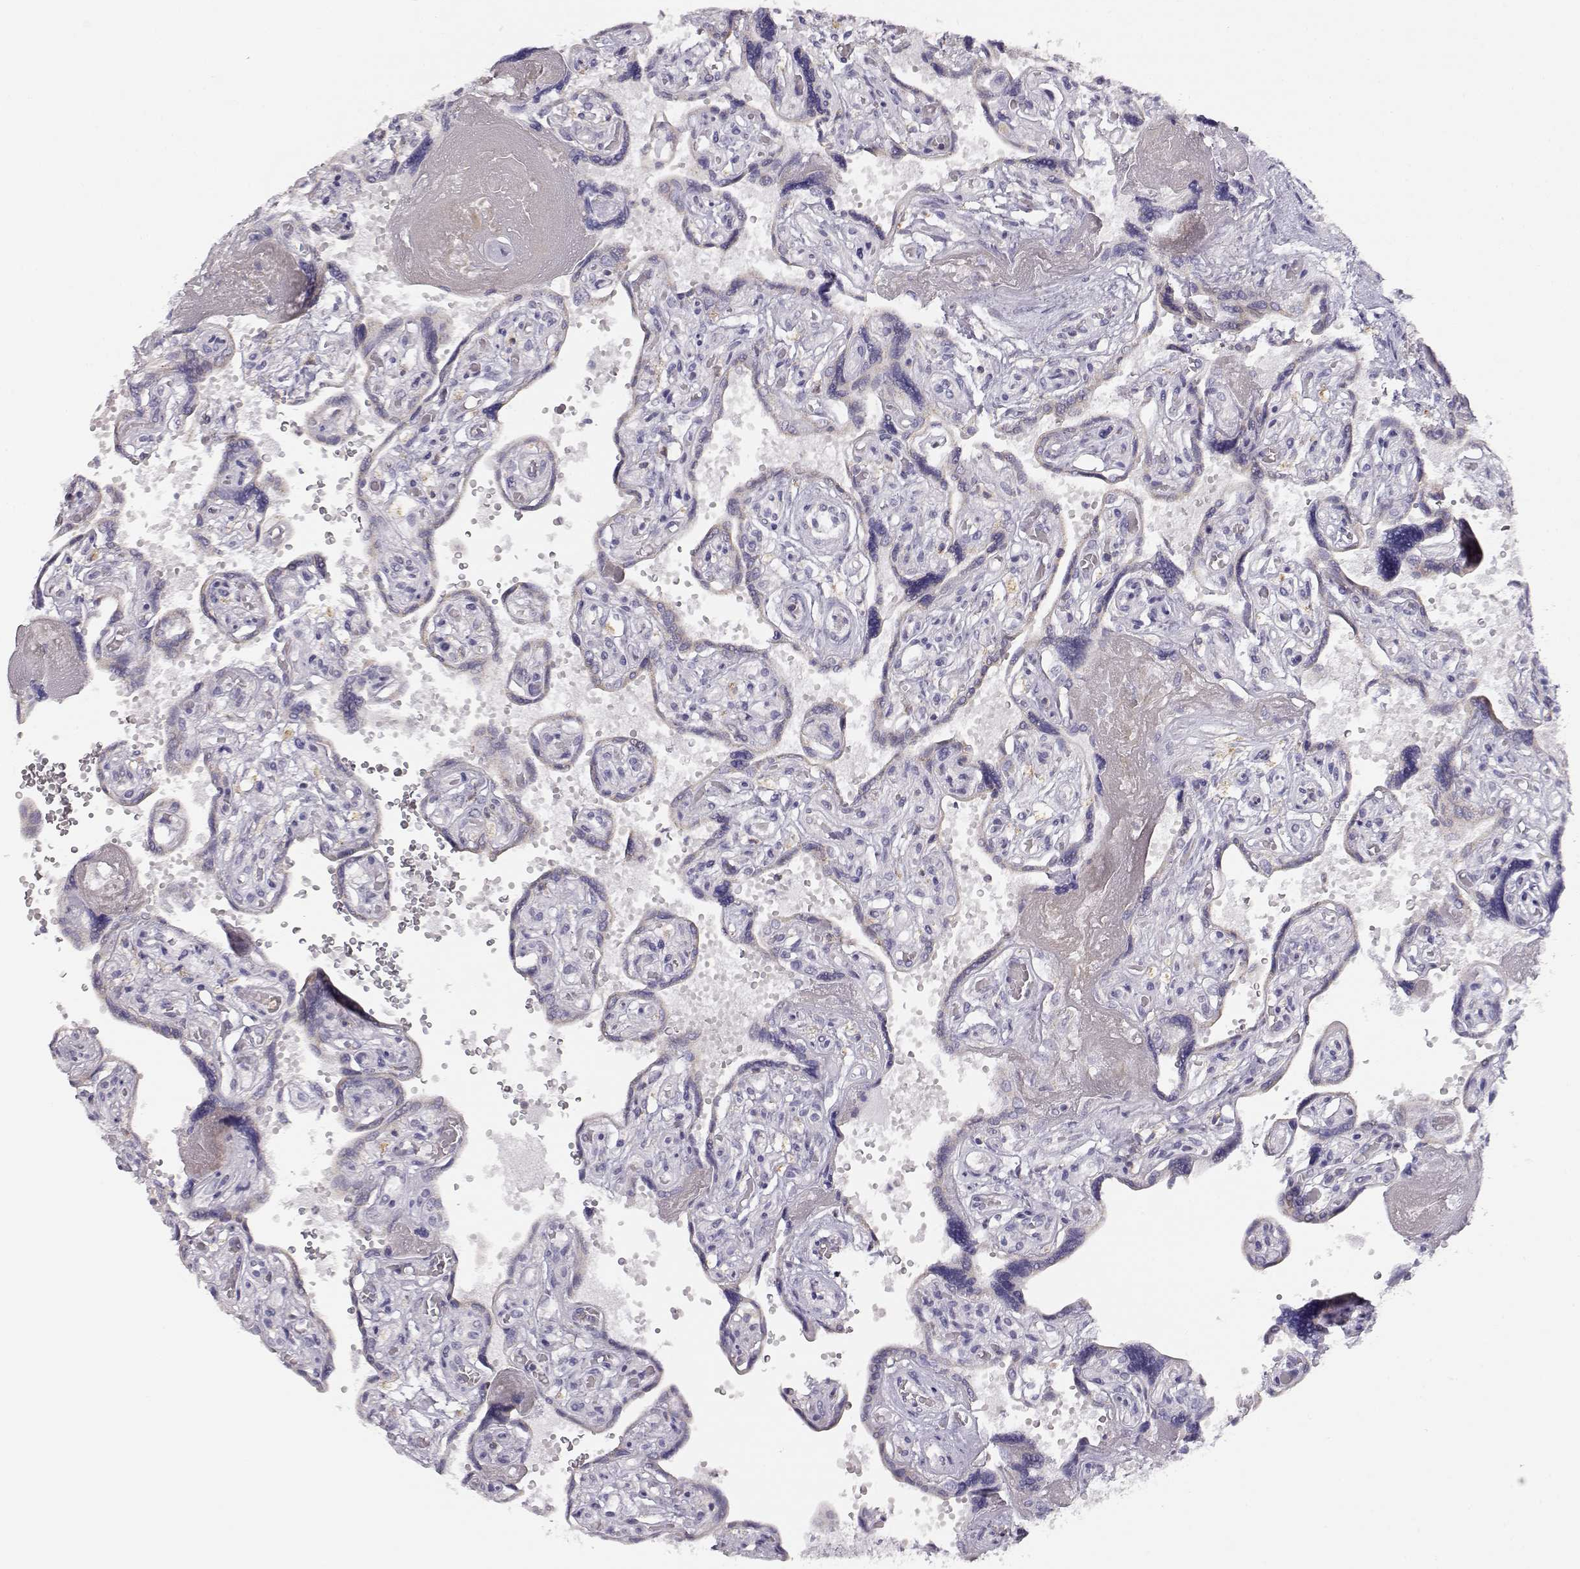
{"staining": {"intensity": "negative", "quantity": "none", "location": "none"}, "tissue": "placenta", "cell_type": "Decidual cells", "image_type": "normal", "snomed": [{"axis": "morphology", "description": "Normal tissue, NOS"}, {"axis": "topography", "description": "Placenta"}], "caption": "This photomicrograph is of benign placenta stained with immunohistochemistry to label a protein in brown with the nuclei are counter-stained blue. There is no expression in decidual cells. (Stains: DAB immunohistochemistry (IHC) with hematoxylin counter stain, Microscopy: brightfield microscopy at high magnification).", "gene": "FAM166A", "patient": {"sex": "female", "age": 32}}